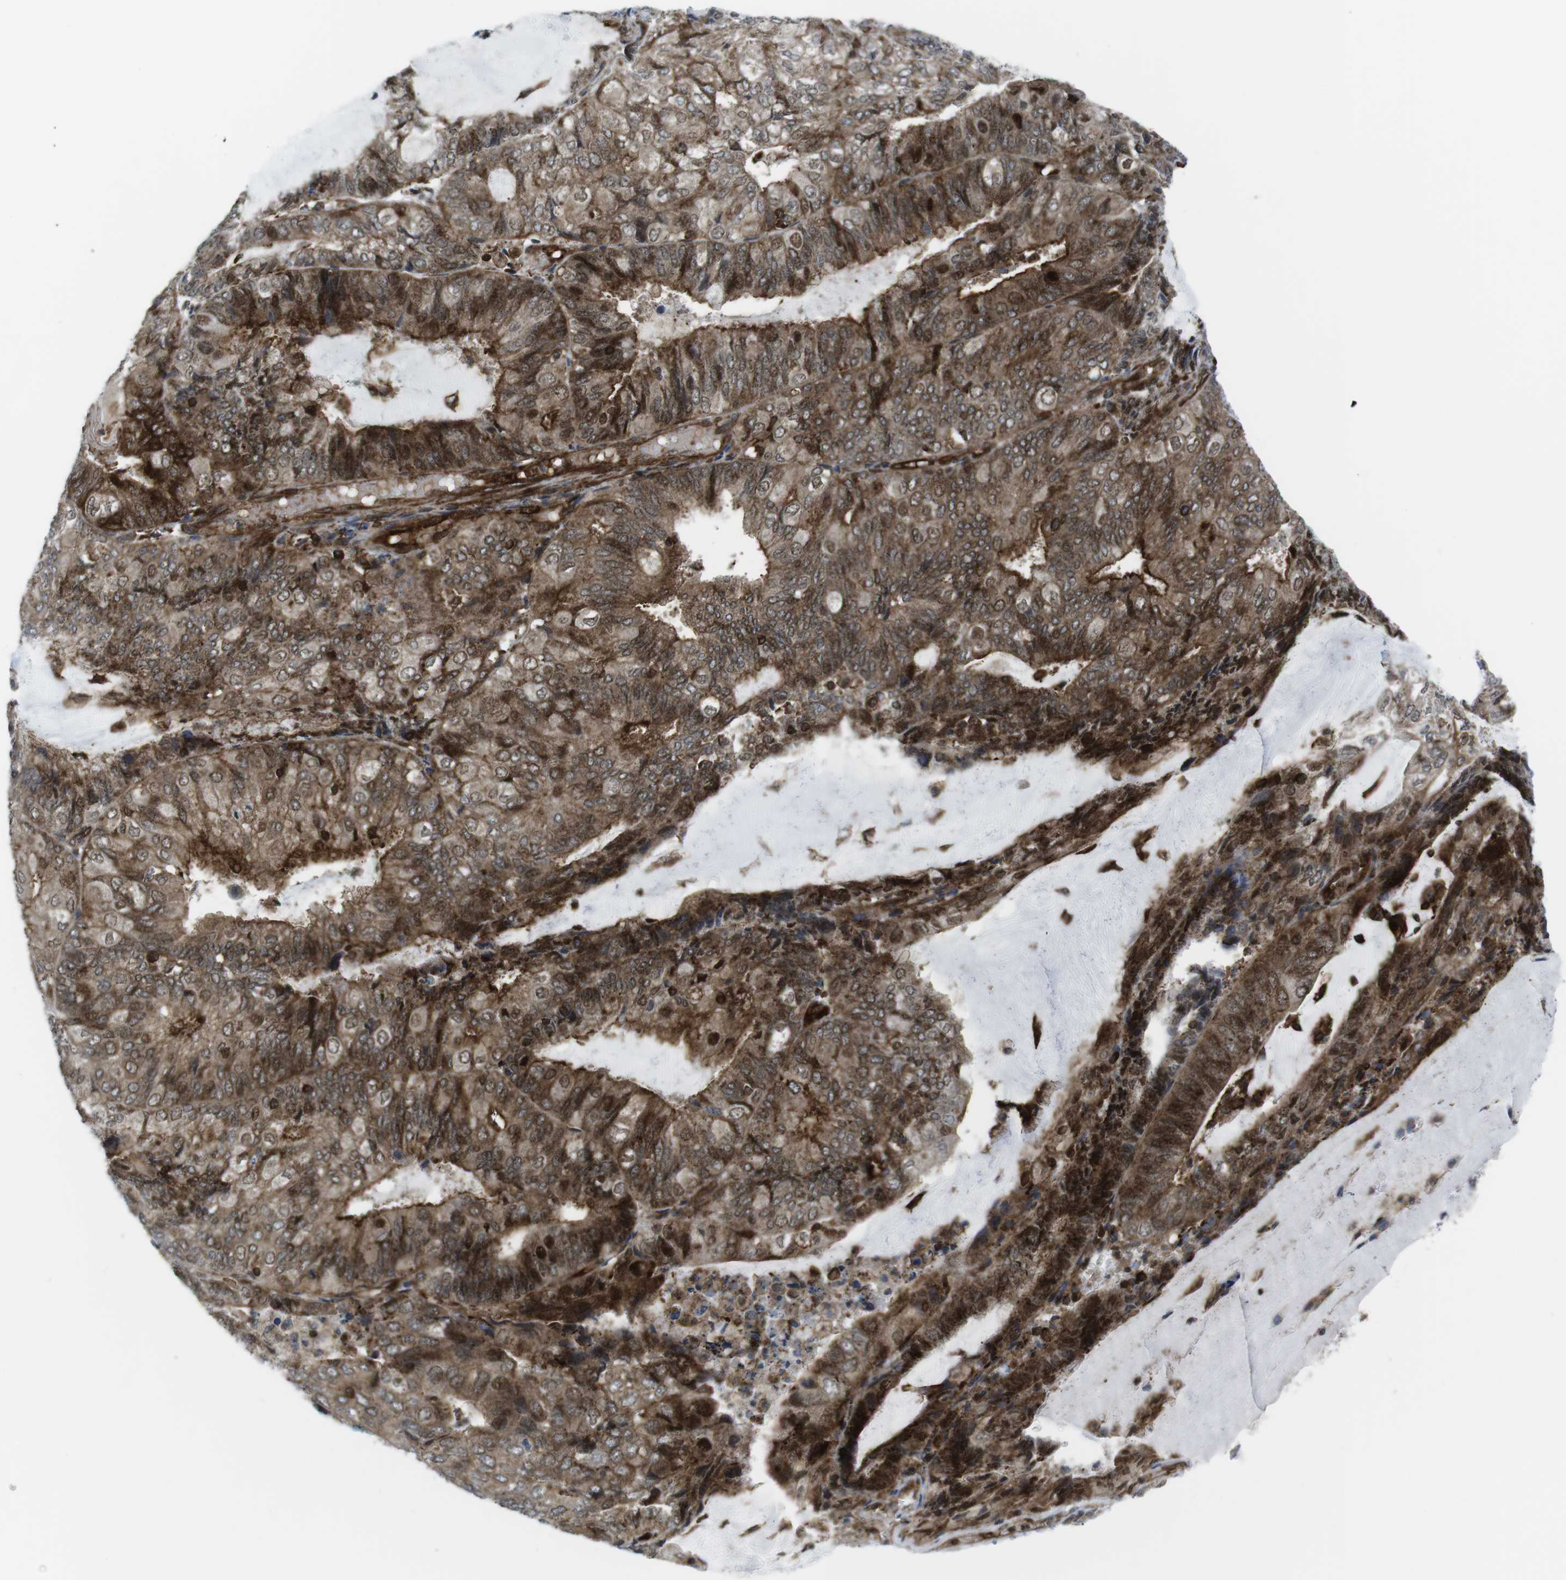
{"staining": {"intensity": "moderate", "quantity": ">75%", "location": "cytoplasmic/membranous,nuclear"}, "tissue": "endometrial cancer", "cell_type": "Tumor cells", "image_type": "cancer", "snomed": [{"axis": "morphology", "description": "Adenocarcinoma, NOS"}, {"axis": "topography", "description": "Endometrium"}], "caption": "Protein expression analysis of endometrial cancer reveals moderate cytoplasmic/membranous and nuclear positivity in approximately >75% of tumor cells.", "gene": "CUL7", "patient": {"sex": "female", "age": 81}}